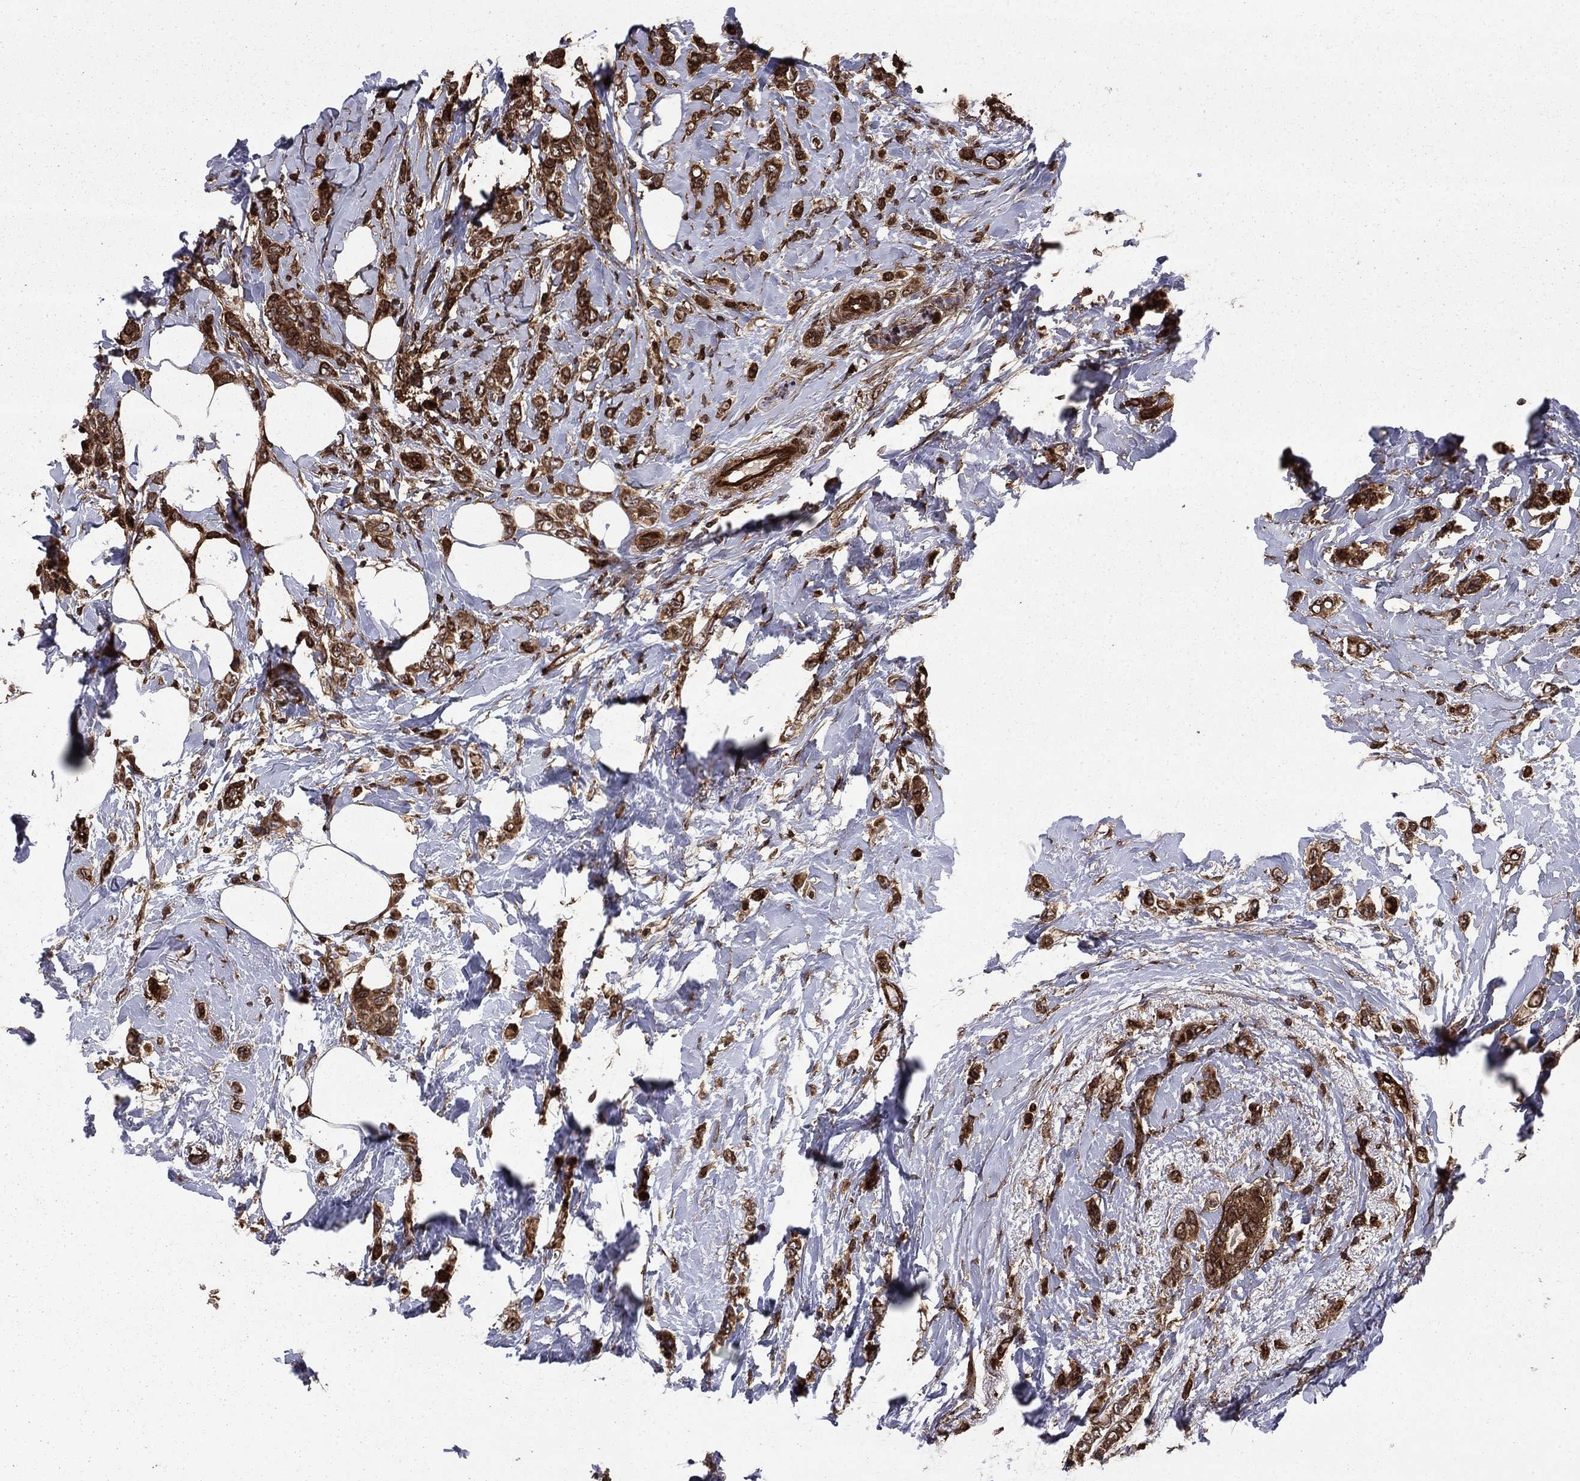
{"staining": {"intensity": "moderate", "quantity": ">75%", "location": "cytoplasmic/membranous"}, "tissue": "breast cancer", "cell_type": "Tumor cells", "image_type": "cancer", "snomed": [{"axis": "morphology", "description": "Lobular carcinoma"}, {"axis": "topography", "description": "Breast"}], "caption": "High-power microscopy captured an IHC photomicrograph of breast cancer, revealing moderate cytoplasmic/membranous positivity in approximately >75% of tumor cells.", "gene": "GYG1", "patient": {"sex": "female", "age": 66}}